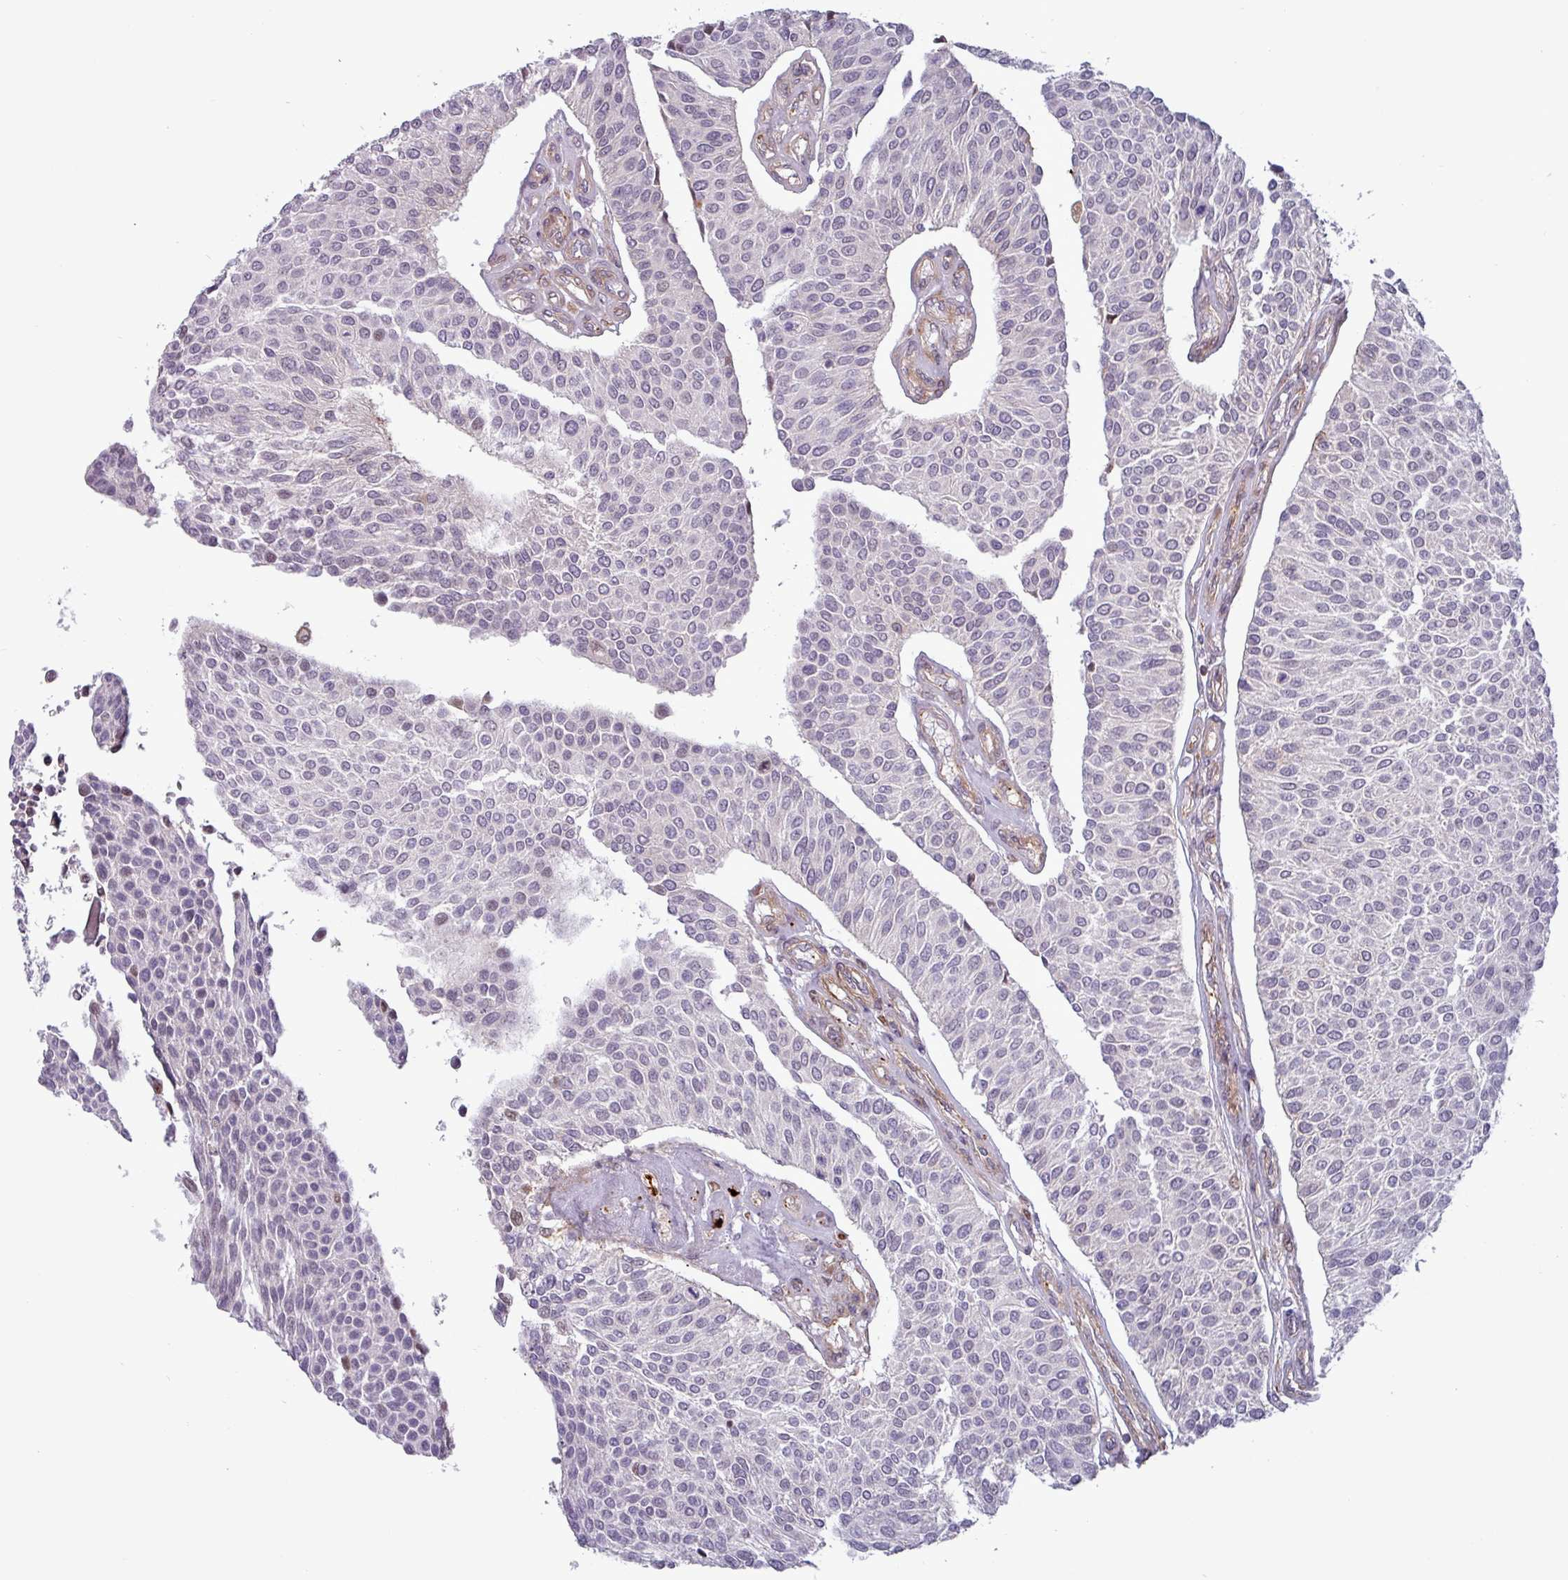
{"staining": {"intensity": "negative", "quantity": "none", "location": "none"}, "tissue": "urothelial cancer", "cell_type": "Tumor cells", "image_type": "cancer", "snomed": [{"axis": "morphology", "description": "Urothelial carcinoma, NOS"}, {"axis": "topography", "description": "Urinary bladder"}], "caption": "Human transitional cell carcinoma stained for a protein using immunohistochemistry reveals no expression in tumor cells.", "gene": "PCED1A", "patient": {"sex": "male", "age": 55}}